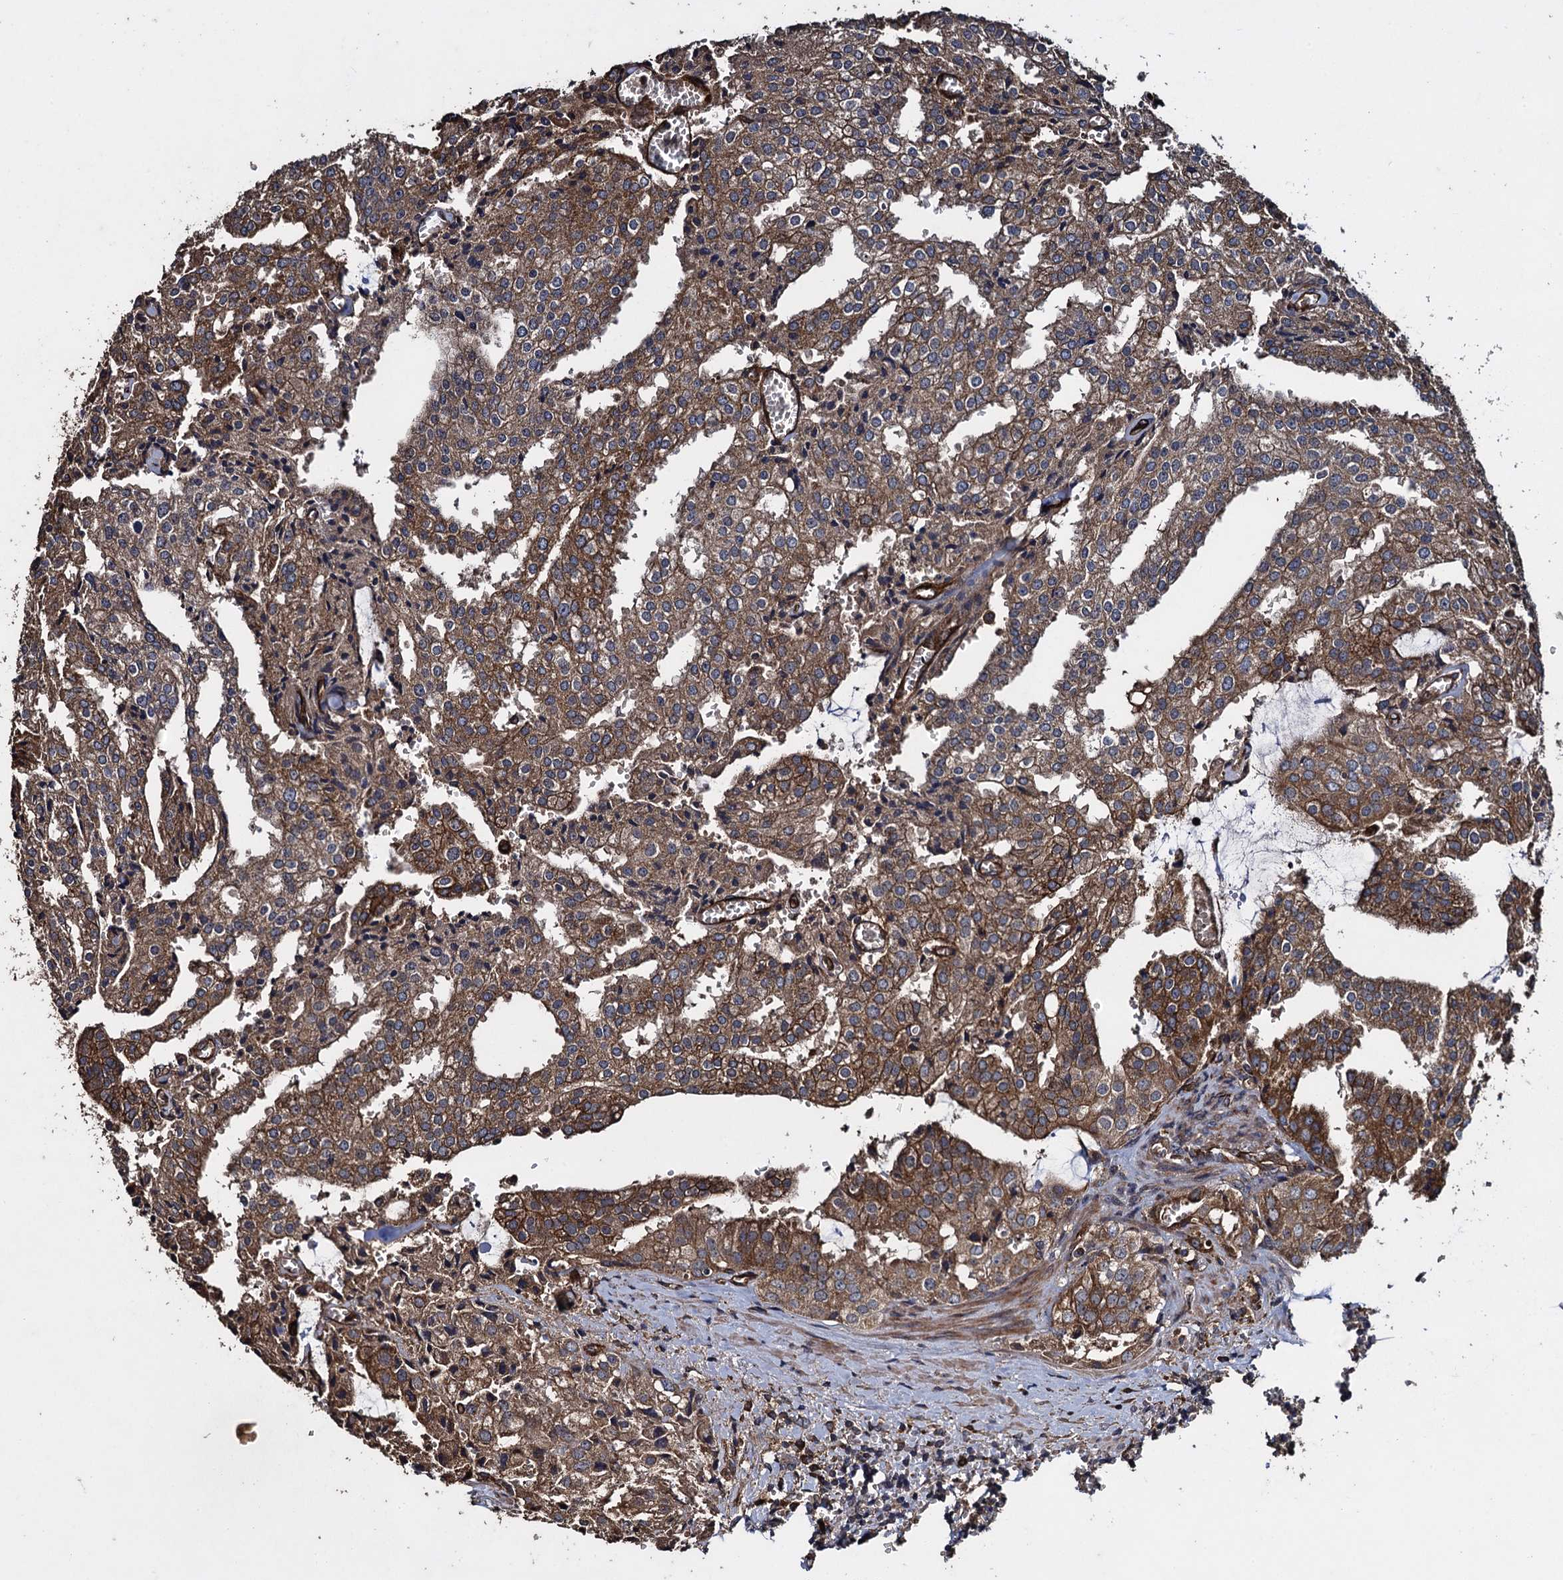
{"staining": {"intensity": "moderate", "quantity": ">75%", "location": "cytoplasmic/membranous"}, "tissue": "prostate cancer", "cell_type": "Tumor cells", "image_type": "cancer", "snomed": [{"axis": "morphology", "description": "Adenocarcinoma, High grade"}, {"axis": "topography", "description": "Prostate"}], "caption": "Prostate cancer tissue shows moderate cytoplasmic/membranous staining in about >75% of tumor cells", "gene": "TXNDC11", "patient": {"sex": "male", "age": 68}}